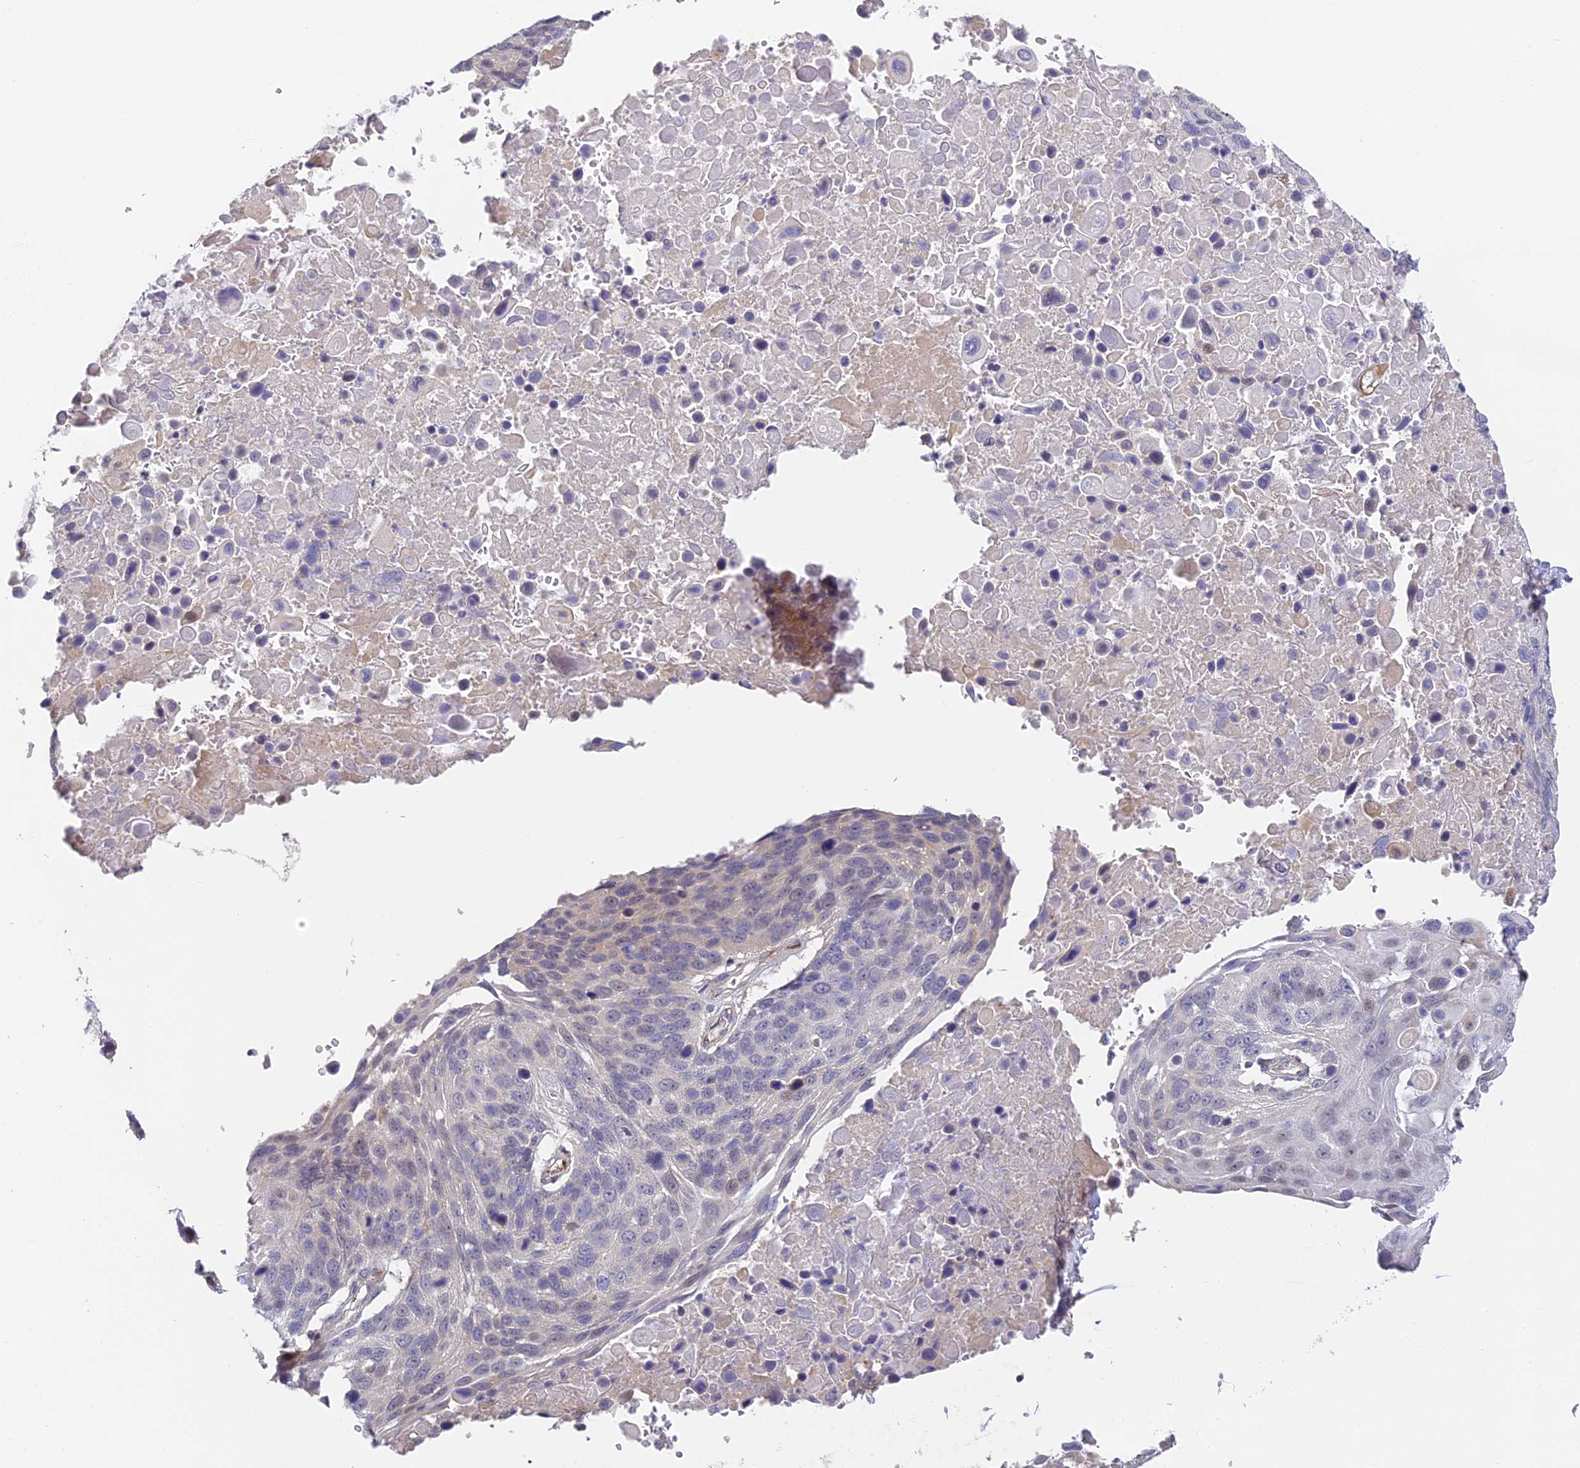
{"staining": {"intensity": "weak", "quantity": "25%-75%", "location": "cytoplasmic/membranous"}, "tissue": "lung cancer", "cell_type": "Tumor cells", "image_type": "cancer", "snomed": [{"axis": "morphology", "description": "Squamous cell carcinoma, NOS"}, {"axis": "topography", "description": "Lung"}], "caption": "The image displays a brown stain indicating the presence of a protein in the cytoplasmic/membranous of tumor cells in lung squamous cell carcinoma.", "gene": "DNAAF10", "patient": {"sex": "male", "age": 66}}